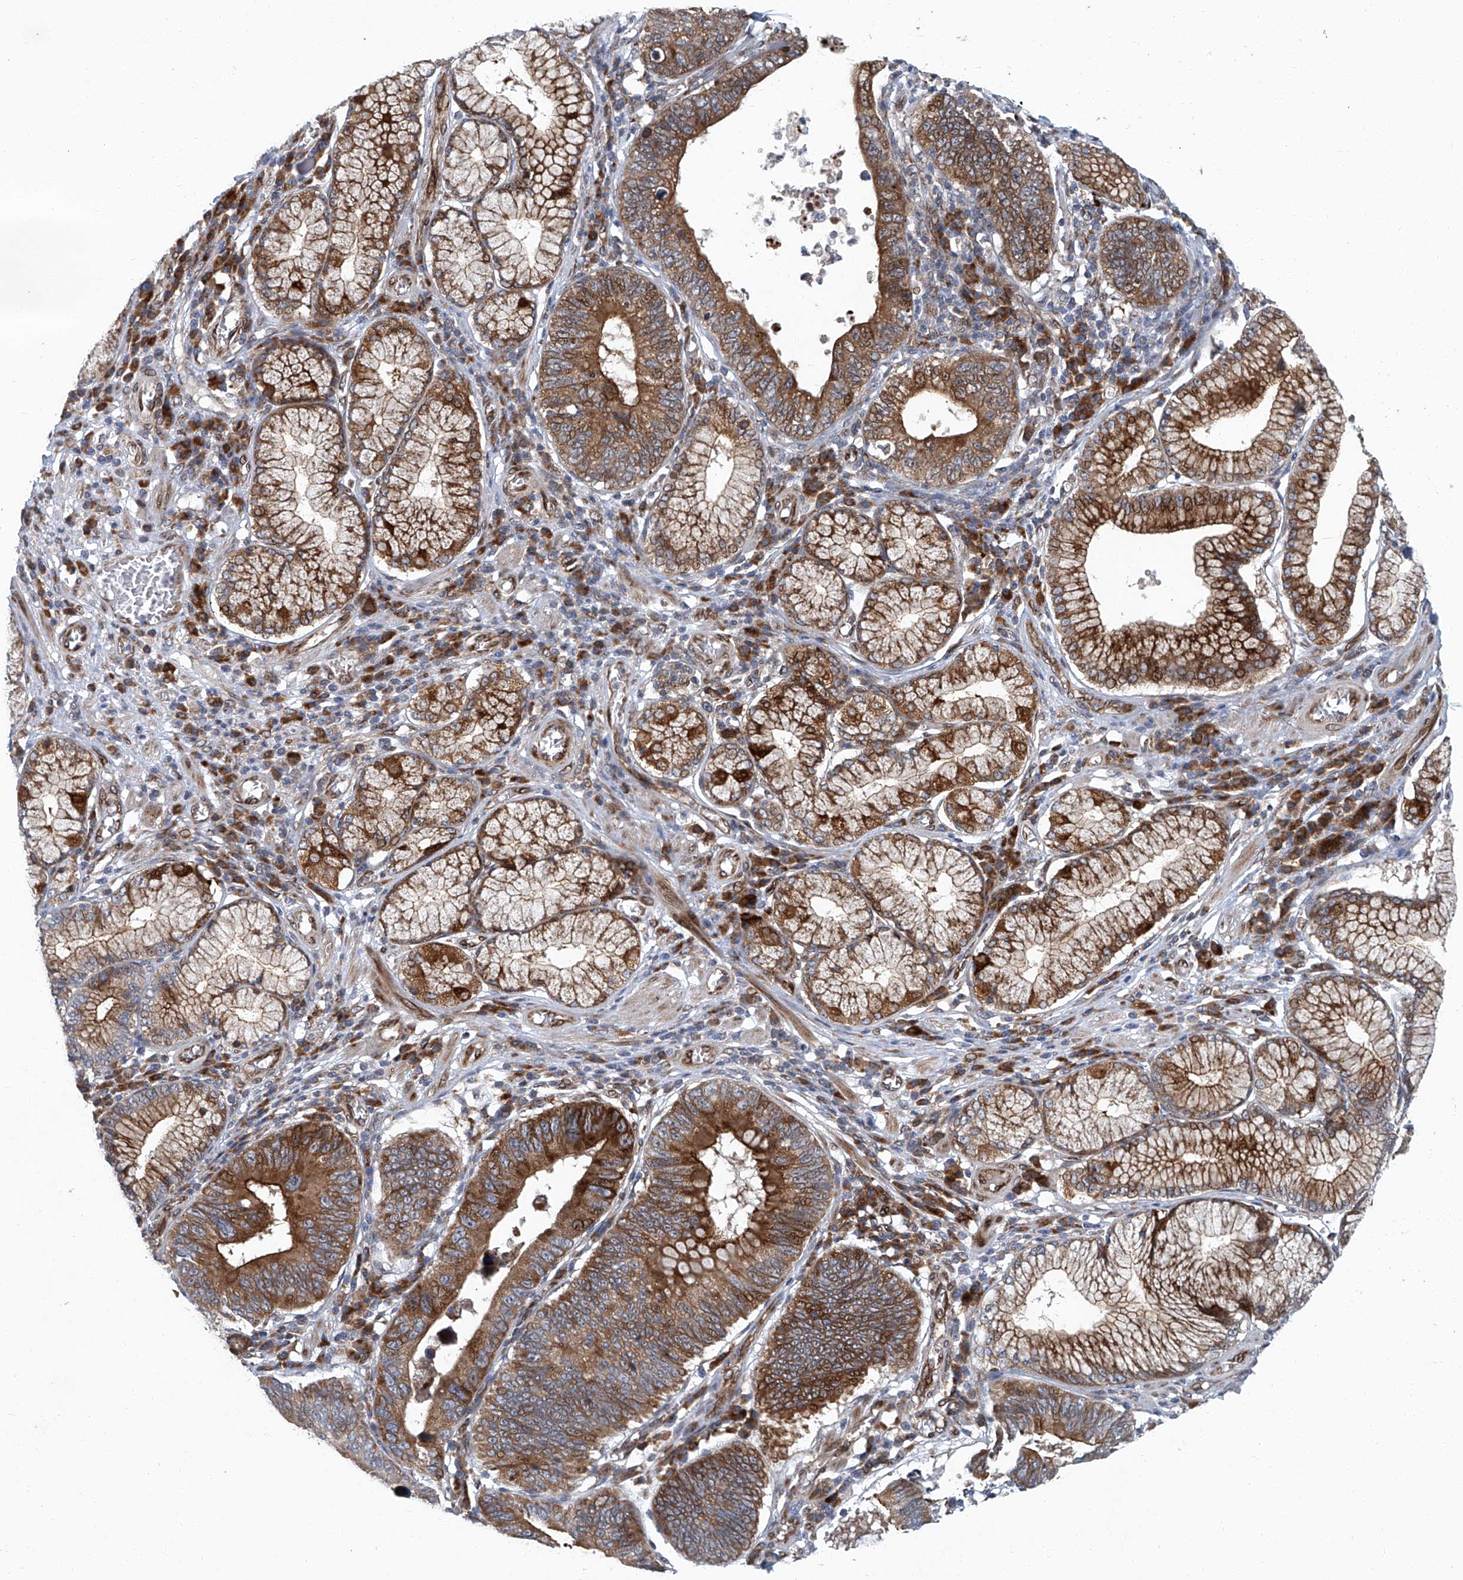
{"staining": {"intensity": "strong", "quantity": ">75%", "location": "cytoplasmic/membranous"}, "tissue": "stomach cancer", "cell_type": "Tumor cells", "image_type": "cancer", "snomed": [{"axis": "morphology", "description": "Adenocarcinoma, NOS"}, {"axis": "topography", "description": "Stomach"}], "caption": "The photomicrograph shows a brown stain indicating the presence of a protein in the cytoplasmic/membranous of tumor cells in stomach adenocarcinoma.", "gene": "GPR132", "patient": {"sex": "male", "age": 59}}